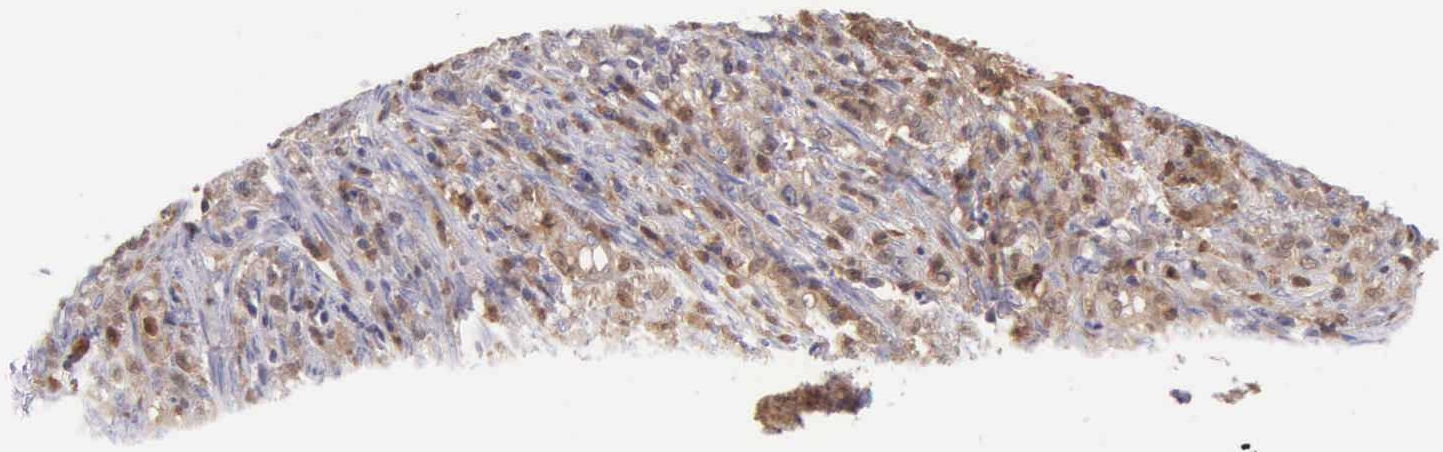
{"staining": {"intensity": "moderate", "quantity": "25%-75%", "location": "cytoplasmic/membranous"}, "tissue": "stomach cancer", "cell_type": "Tumor cells", "image_type": "cancer", "snomed": [{"axis": "morphology", "description": "Adenocarcinoma, NOS"}, {"axis": "topography", "description": "Stomach"}], "caption": "Human adenocarcinoma (stomach) stained for a protein (brown) demonstrates moderate cytoplasmic/membranous positive staining in approximately 25%-75% of tumor cells.", "gene": "BID", "patient": {"sex": "male", "age": 72}}